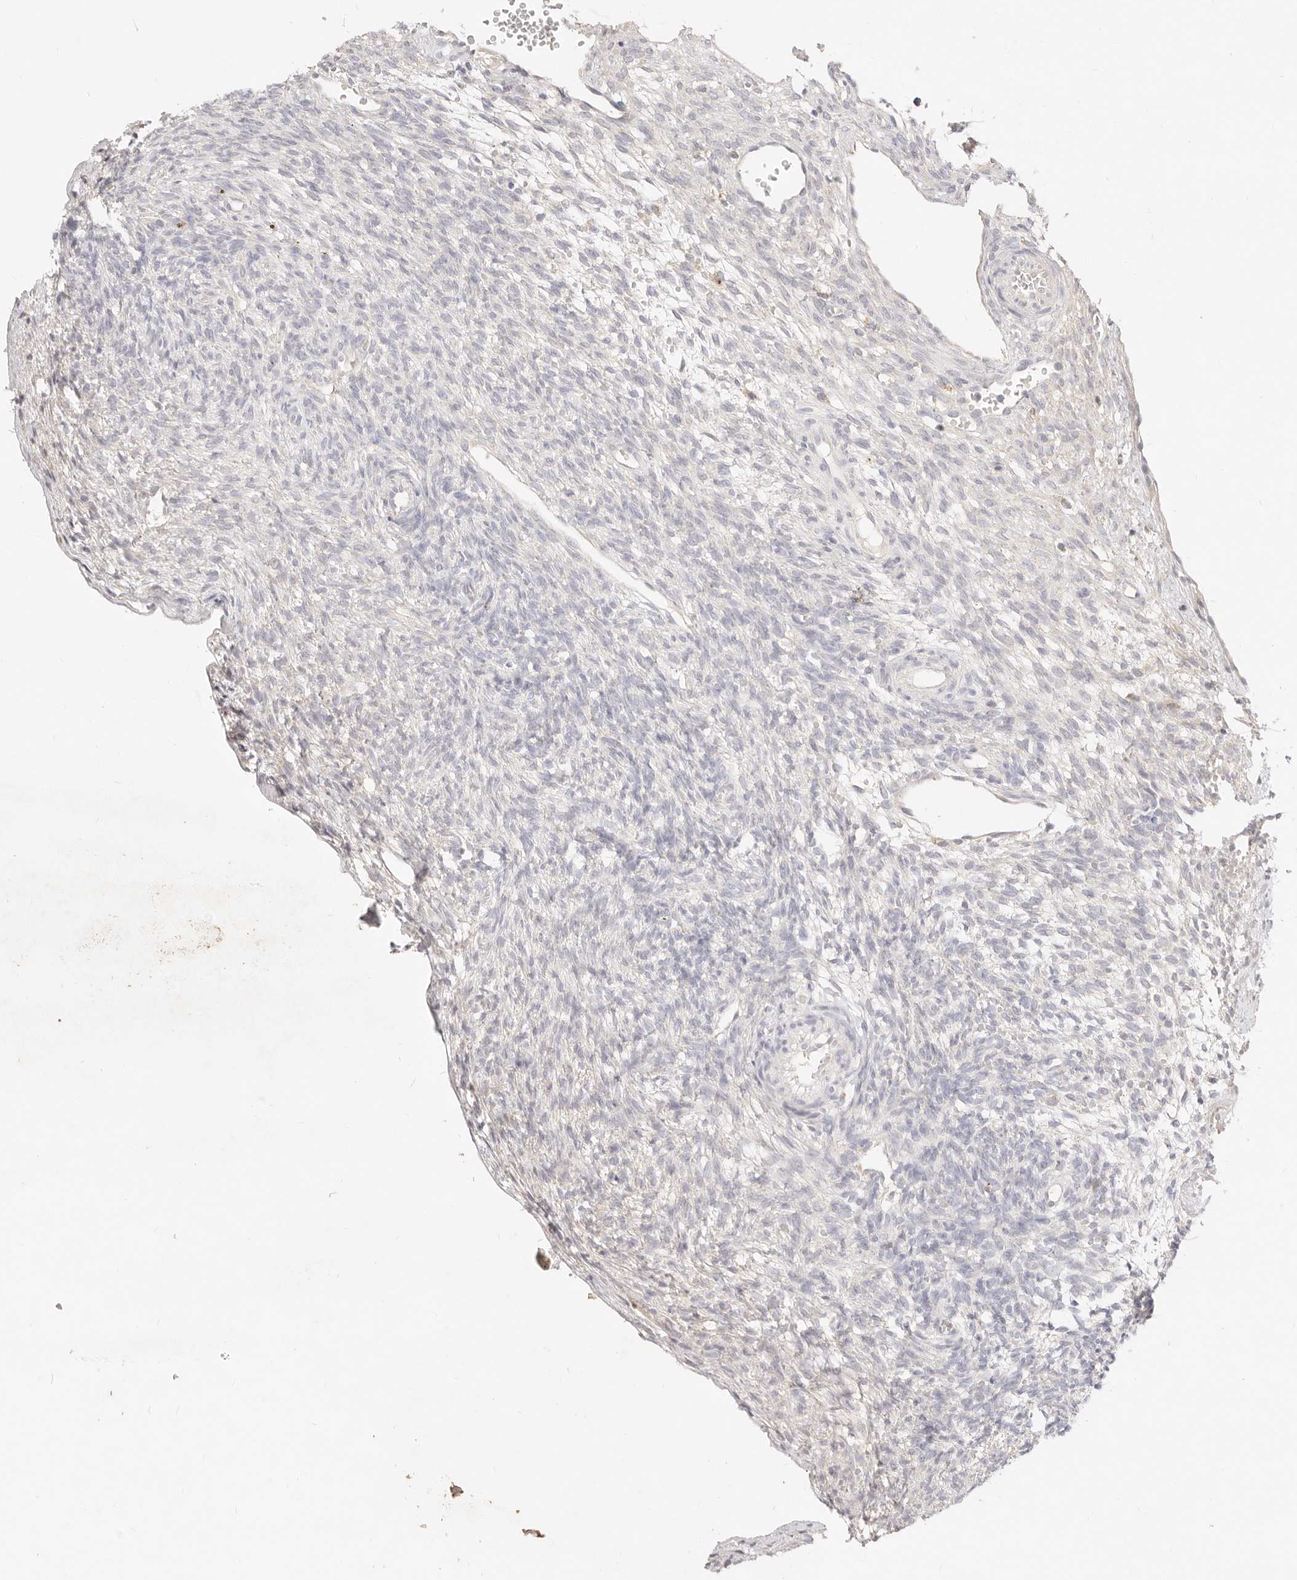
{"staining": {"intensity": "weak", "quantity": ">75%", "location": "cytoplasmic/membranous"}, "tissue": "ovary", "cell_type": "Follicle cells", "image_type": "normal", "snomed": [{"axis": "morphology", "description": "Normal tissue, NOS"}, {"axis": "topography", "description": "Ovary"}], "caption": "A high-resolution micrograph shows immunohistochemistry (IHC) staining of unremarkable ovary, which displays weak cytoplasmic/membranous positivity in about >75% of follicle cells.", "gene": "ACOX1", "patient": {"sex": "female", "age": 34}}